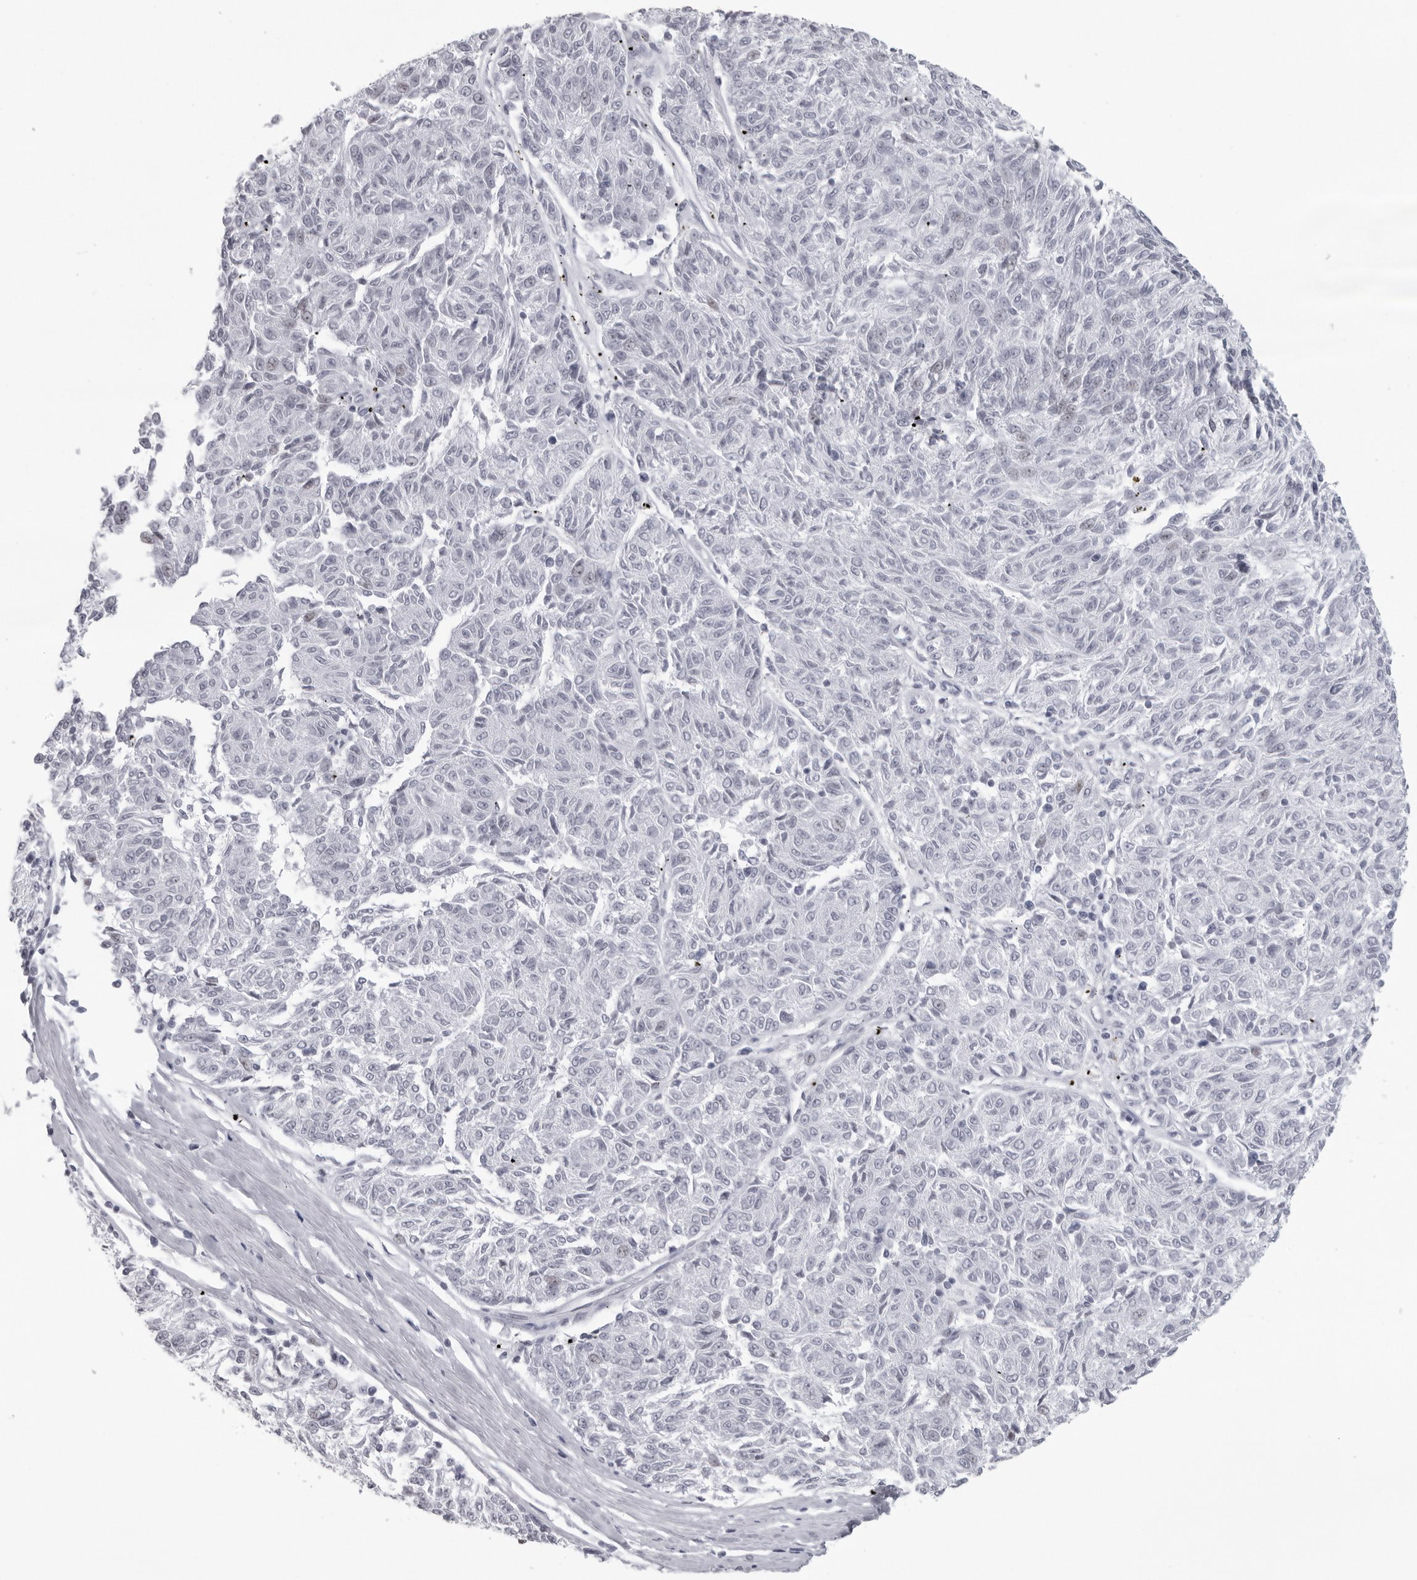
{"staining": {"intensity": "negative", "quantity": "none", "location": "none"}, "tissue": "melanoma", "cell_type": "Tumor cells", "image_type": "cancer", "snomed": [{"axis": "morphology", "description": "Malignant melanoma, NOS"}, {"axis": "topography", "description": "Skin"}], "caption": "The image exhibits no significant expression in tumor cells of melanoma.", "gene": "ESPN", "patient": {"sex": "female", "age": 72}}